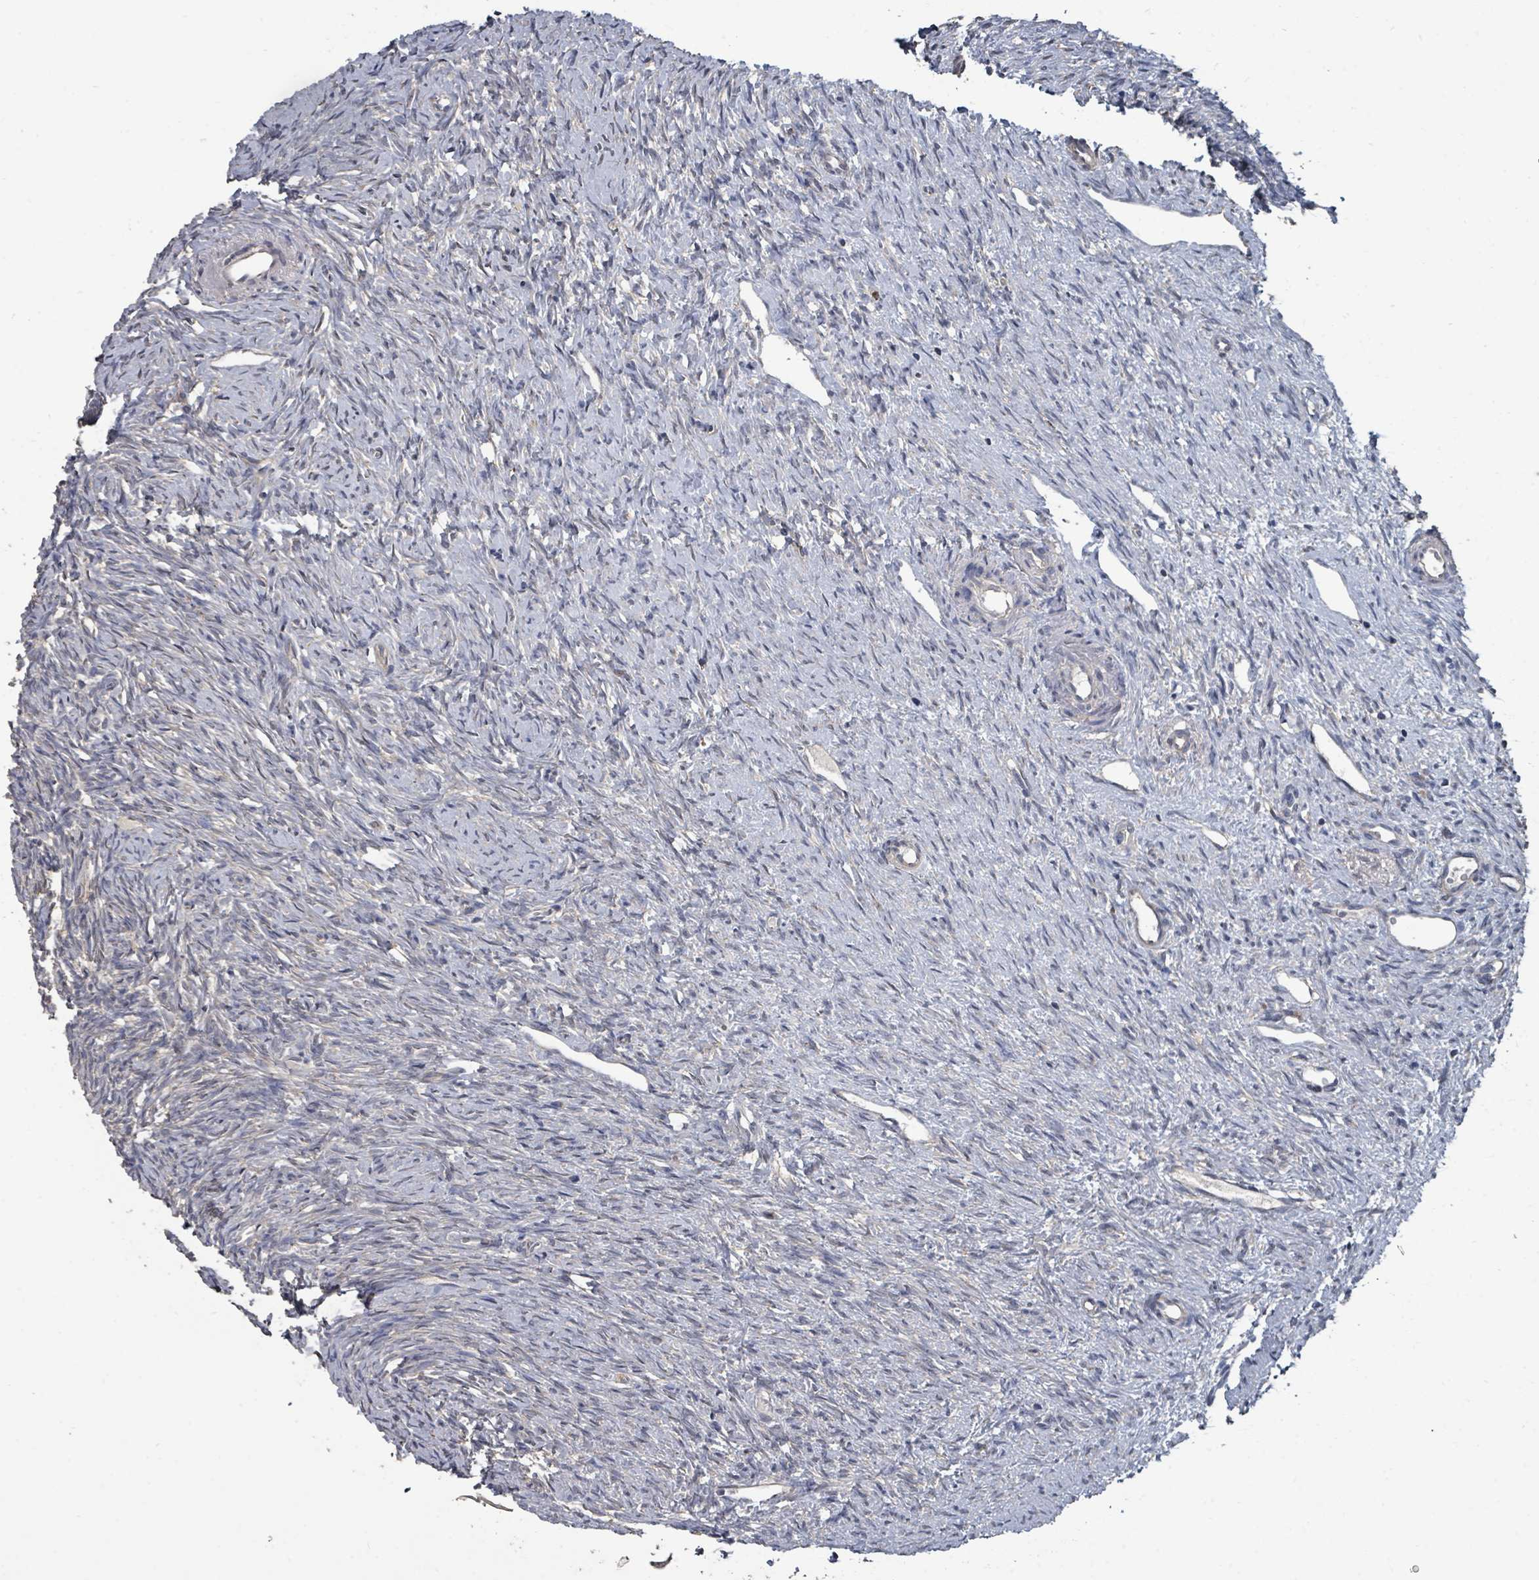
{"staining": {"intensity": "negative", "quantity": "none", "location": "none"}, "tissue": "ovary", "cell_type": "Ovarian stroma cells", "image_type": "normal", "snomed": [{"axis": "morphology", "description": "Normal tissue, NOS"}, {"axis": "topography", "description": "Ovary"}], "caption": "Ovary was stained to show a protein in brown. There is no significant expression in ovarian stroma cells.", "gene": "SLC9A7", "patient": {"sex": "female", "age": 51}}